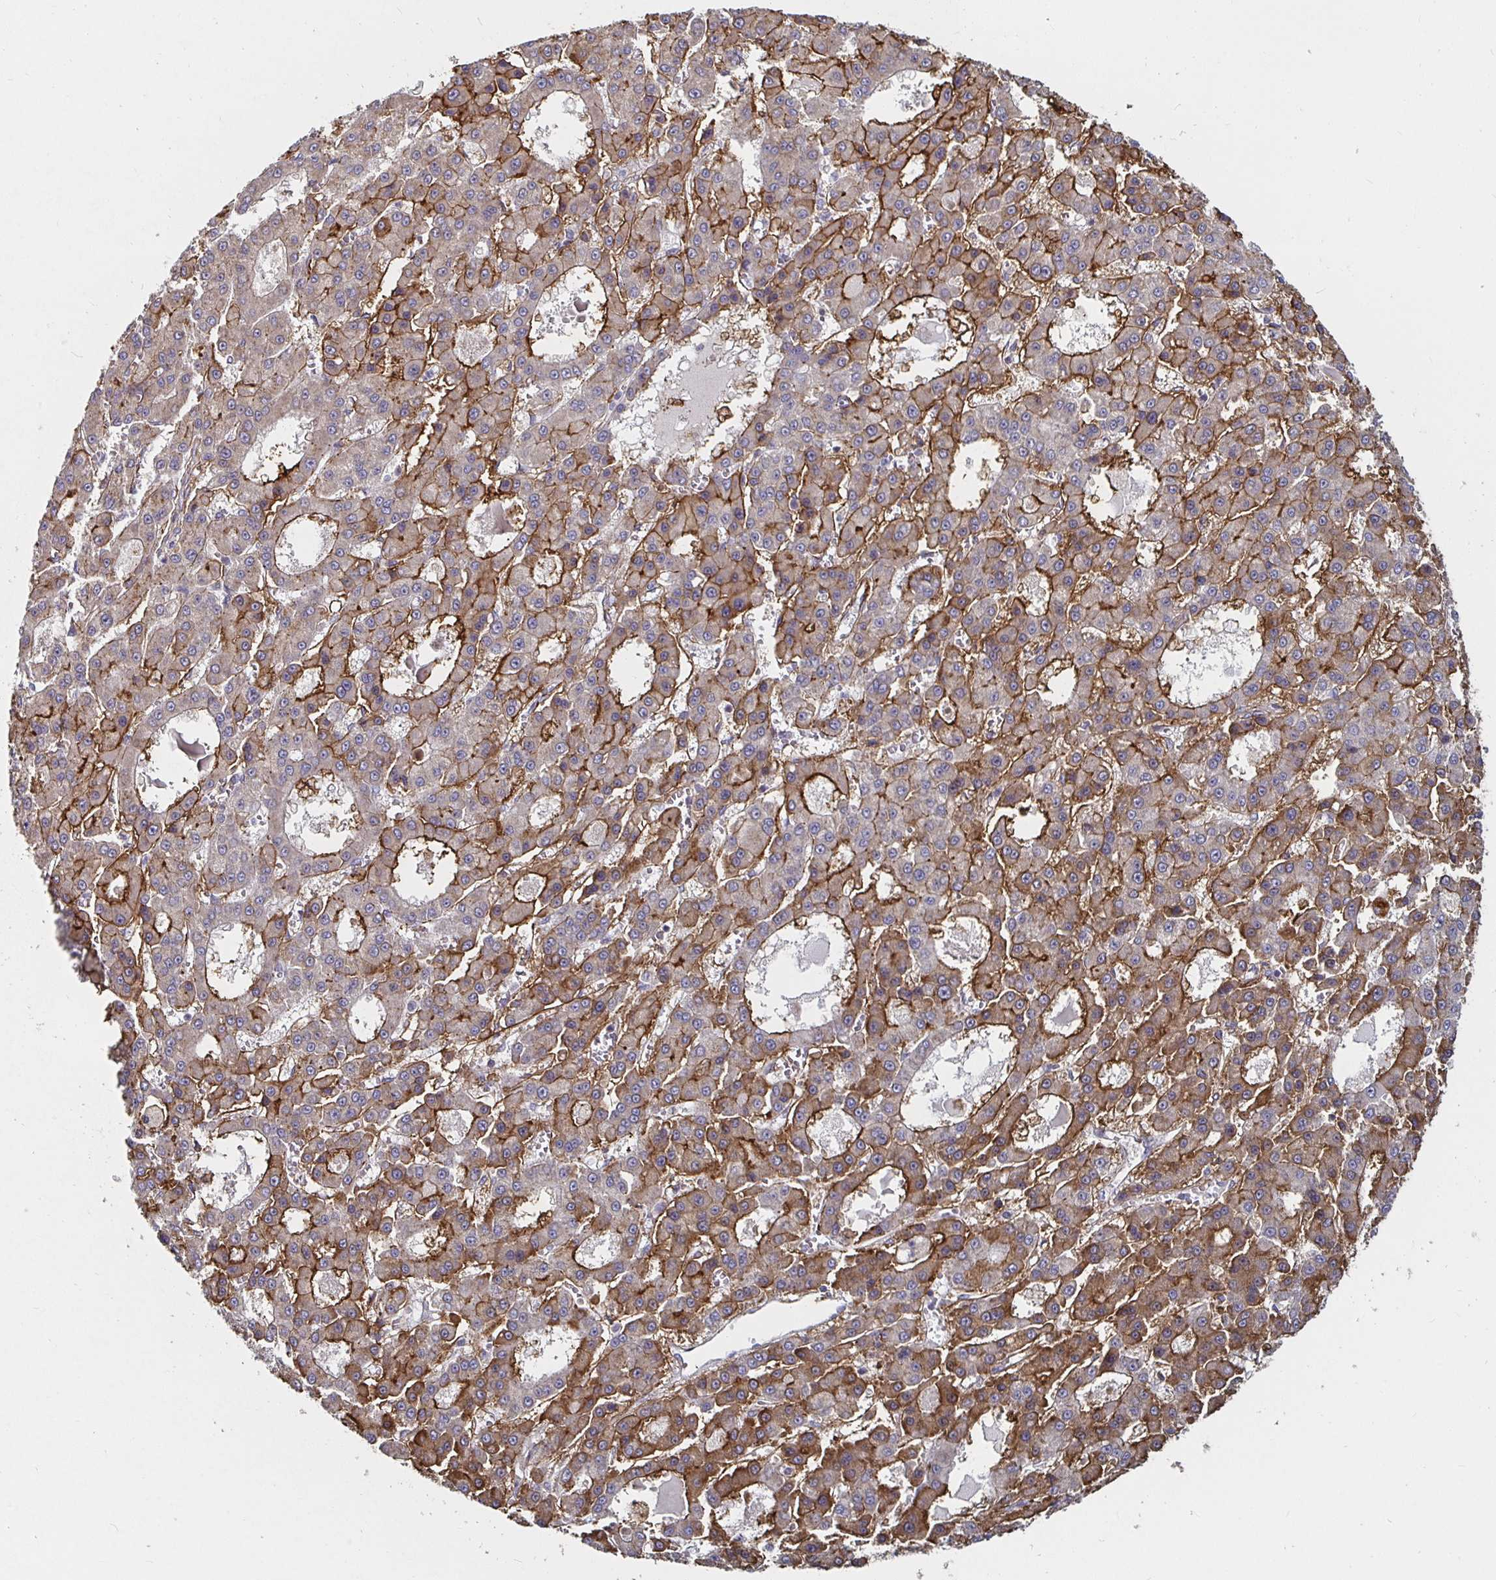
{"staining": {"intensity": "moderate", "quantity": "25%-75%", "location": "cytoplasmic/membranous"}, "tissue": "liver cancer", "cell_type": "Tumor cells", "image_type": "cancer", "snomed": [{"axis": "morphology", "description": "Carcinoma, Hepatocellular, NOS"}, {"axis": "topography", "description": "Liver"}], "caption": "Tumor cells demonstrate moderate cytoplasmic/membranous positivity in approximately 25%-75% of cells in hepatocellular carcinoma (liver).", "gene": "GJA4", "patient": {"sex": "male", "age": 70}}